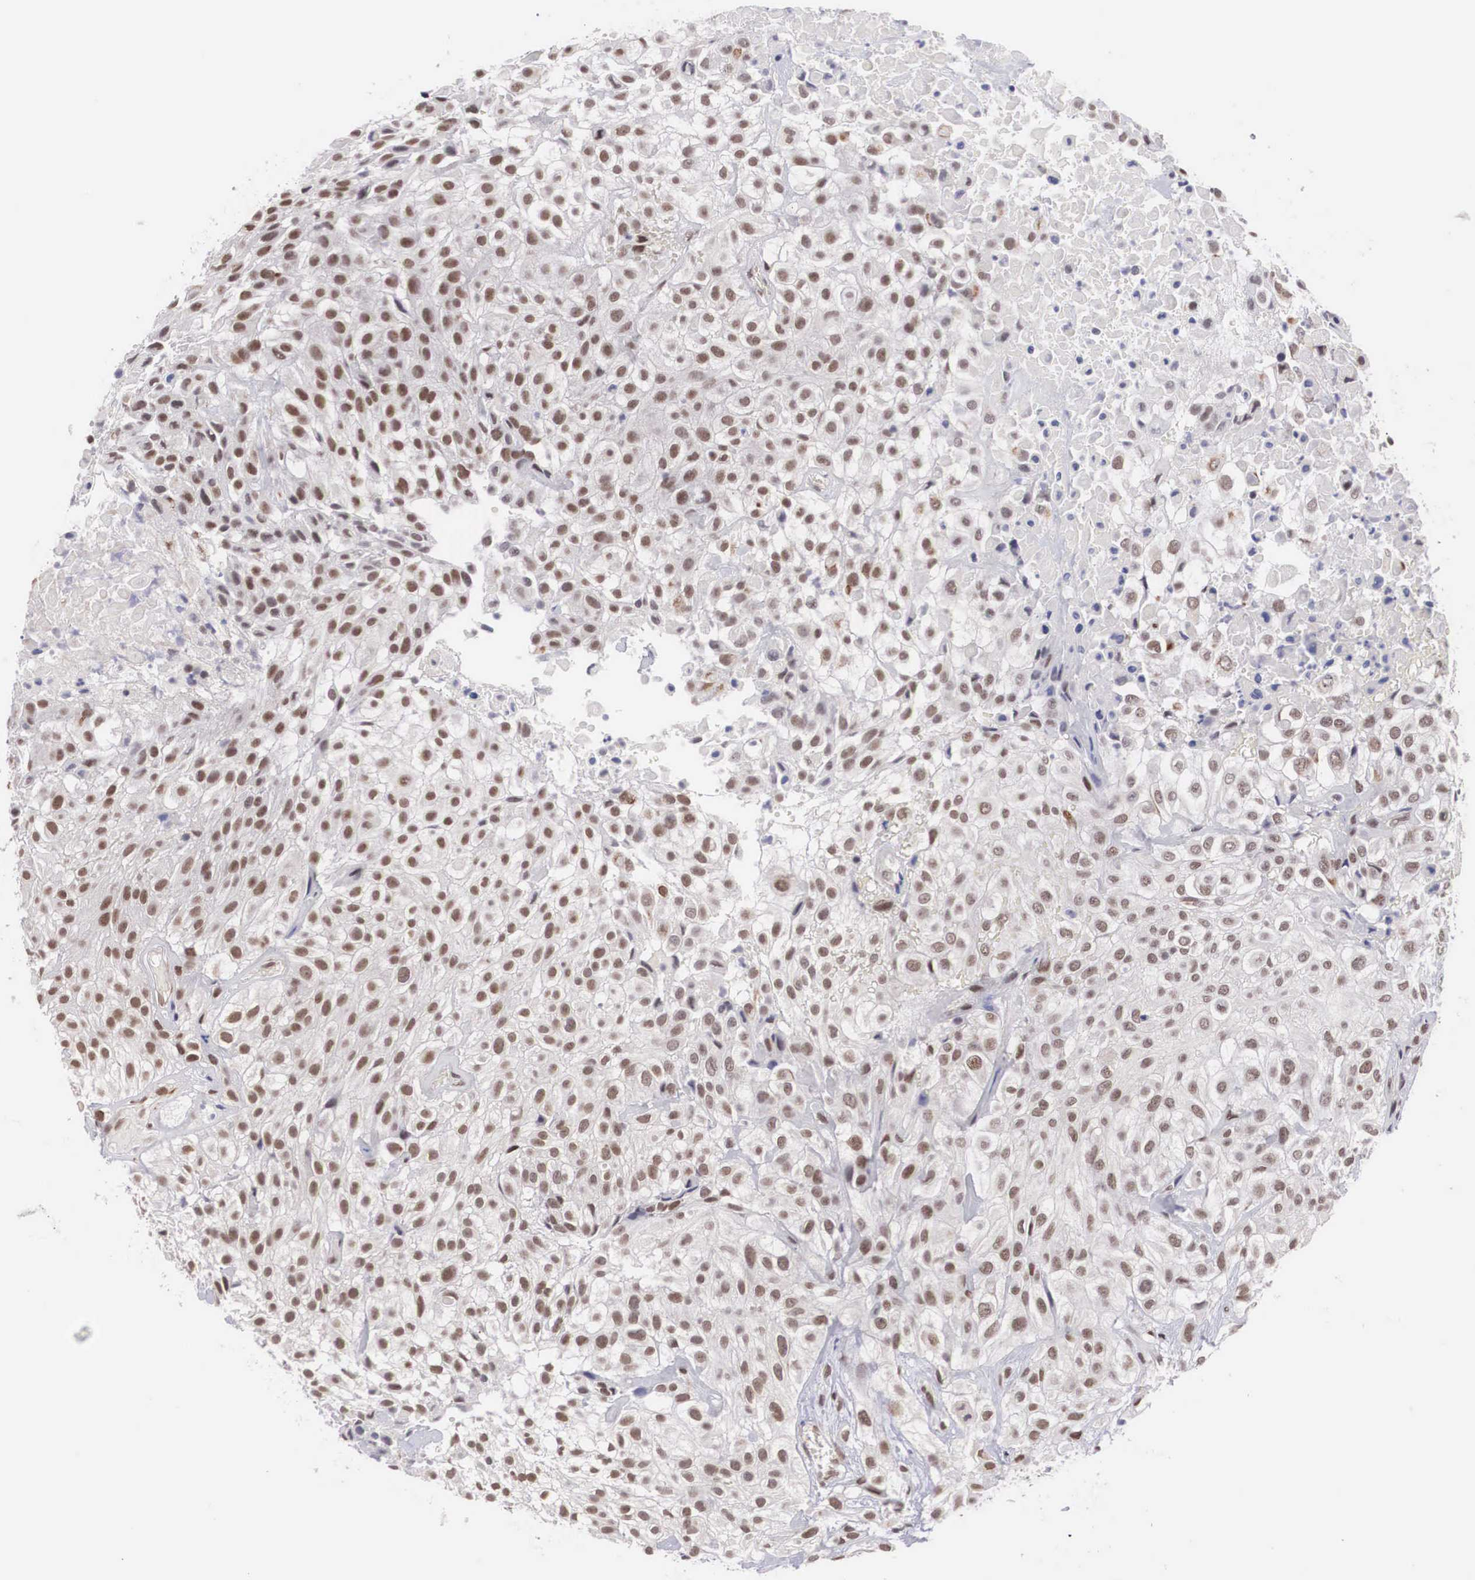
{"staining": {"intensity": "moderate", "quantity": ">75%", "location": "nuclear"}, "tissue": "urothelial cancer", "cell_type": "Tumor cells", "image_type": "cancer", "snomed": [{"axis": "morphology", "description": "Urothelial carcinoma, High grade"}, {"axis": "topography", "description": "Urinary bladder"}], "caption": "Brown immunohistochemical staining in human high-grade urothelial carcinoma shows moderate nuclear positivity in approximately >75% of tumor cells.", "gene": "MORC2", "patient": {"sex": "male", "age": 56}}